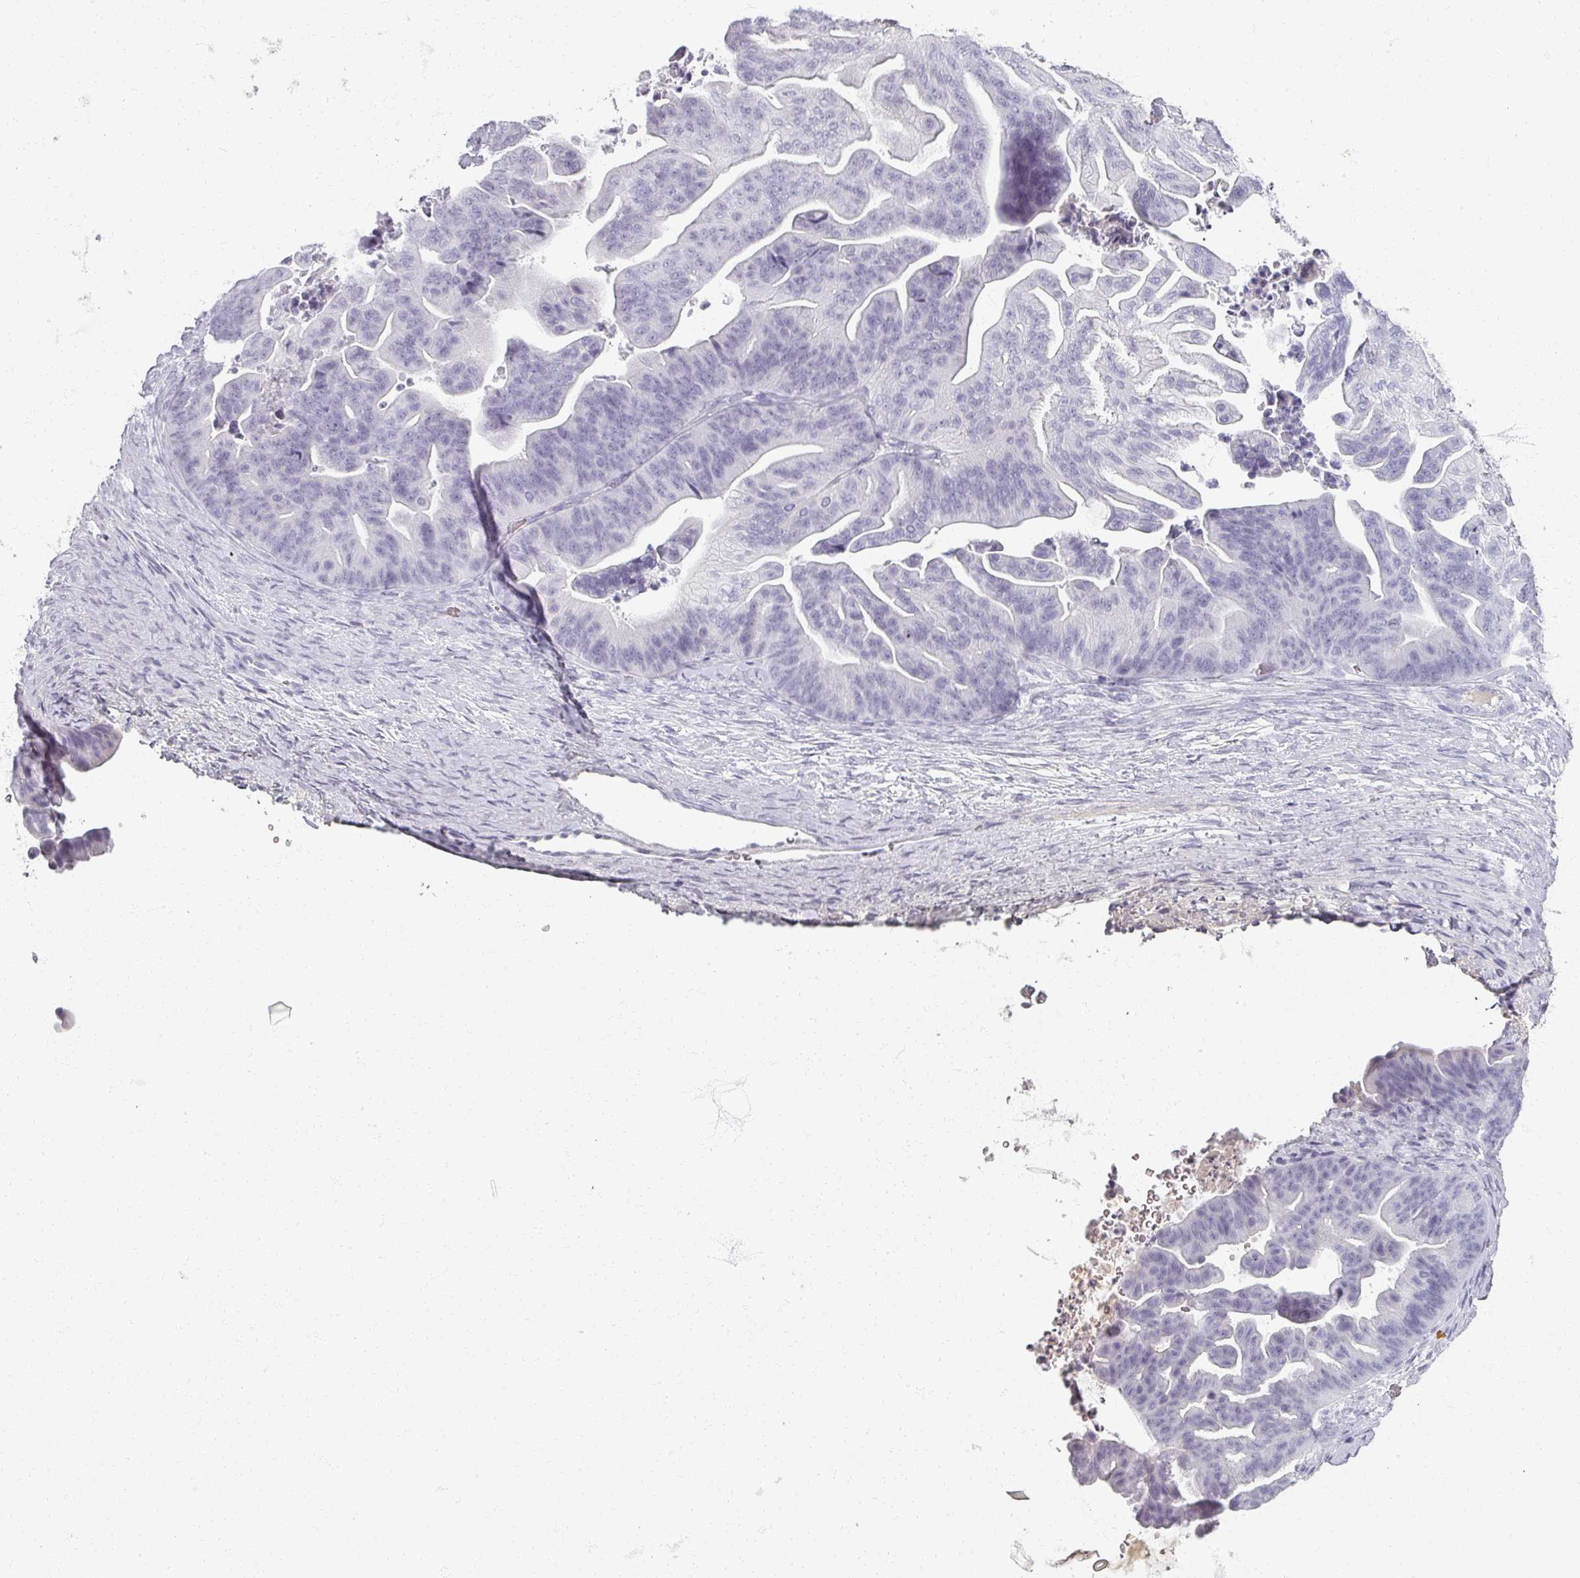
{"staining": {"intensity": "negative", "quantity": "none", "location": "none"}, "tissue": "ovarian cancer", "cell_type": "Tumor cells", "image_type": "cancer", "snomed": [{"axis": "morphology", "description": "Cystadenocarcinoma, mucinous, NOS"}, {"axis": "topography", "description": "Ovary"}], "caption": "Tumor cells are negative for protein expression in human ovarian cancer (mucinous cystadenocarcinoma).", "gene": "REG3G", "patient": {"sex": "female", "age": 67}}